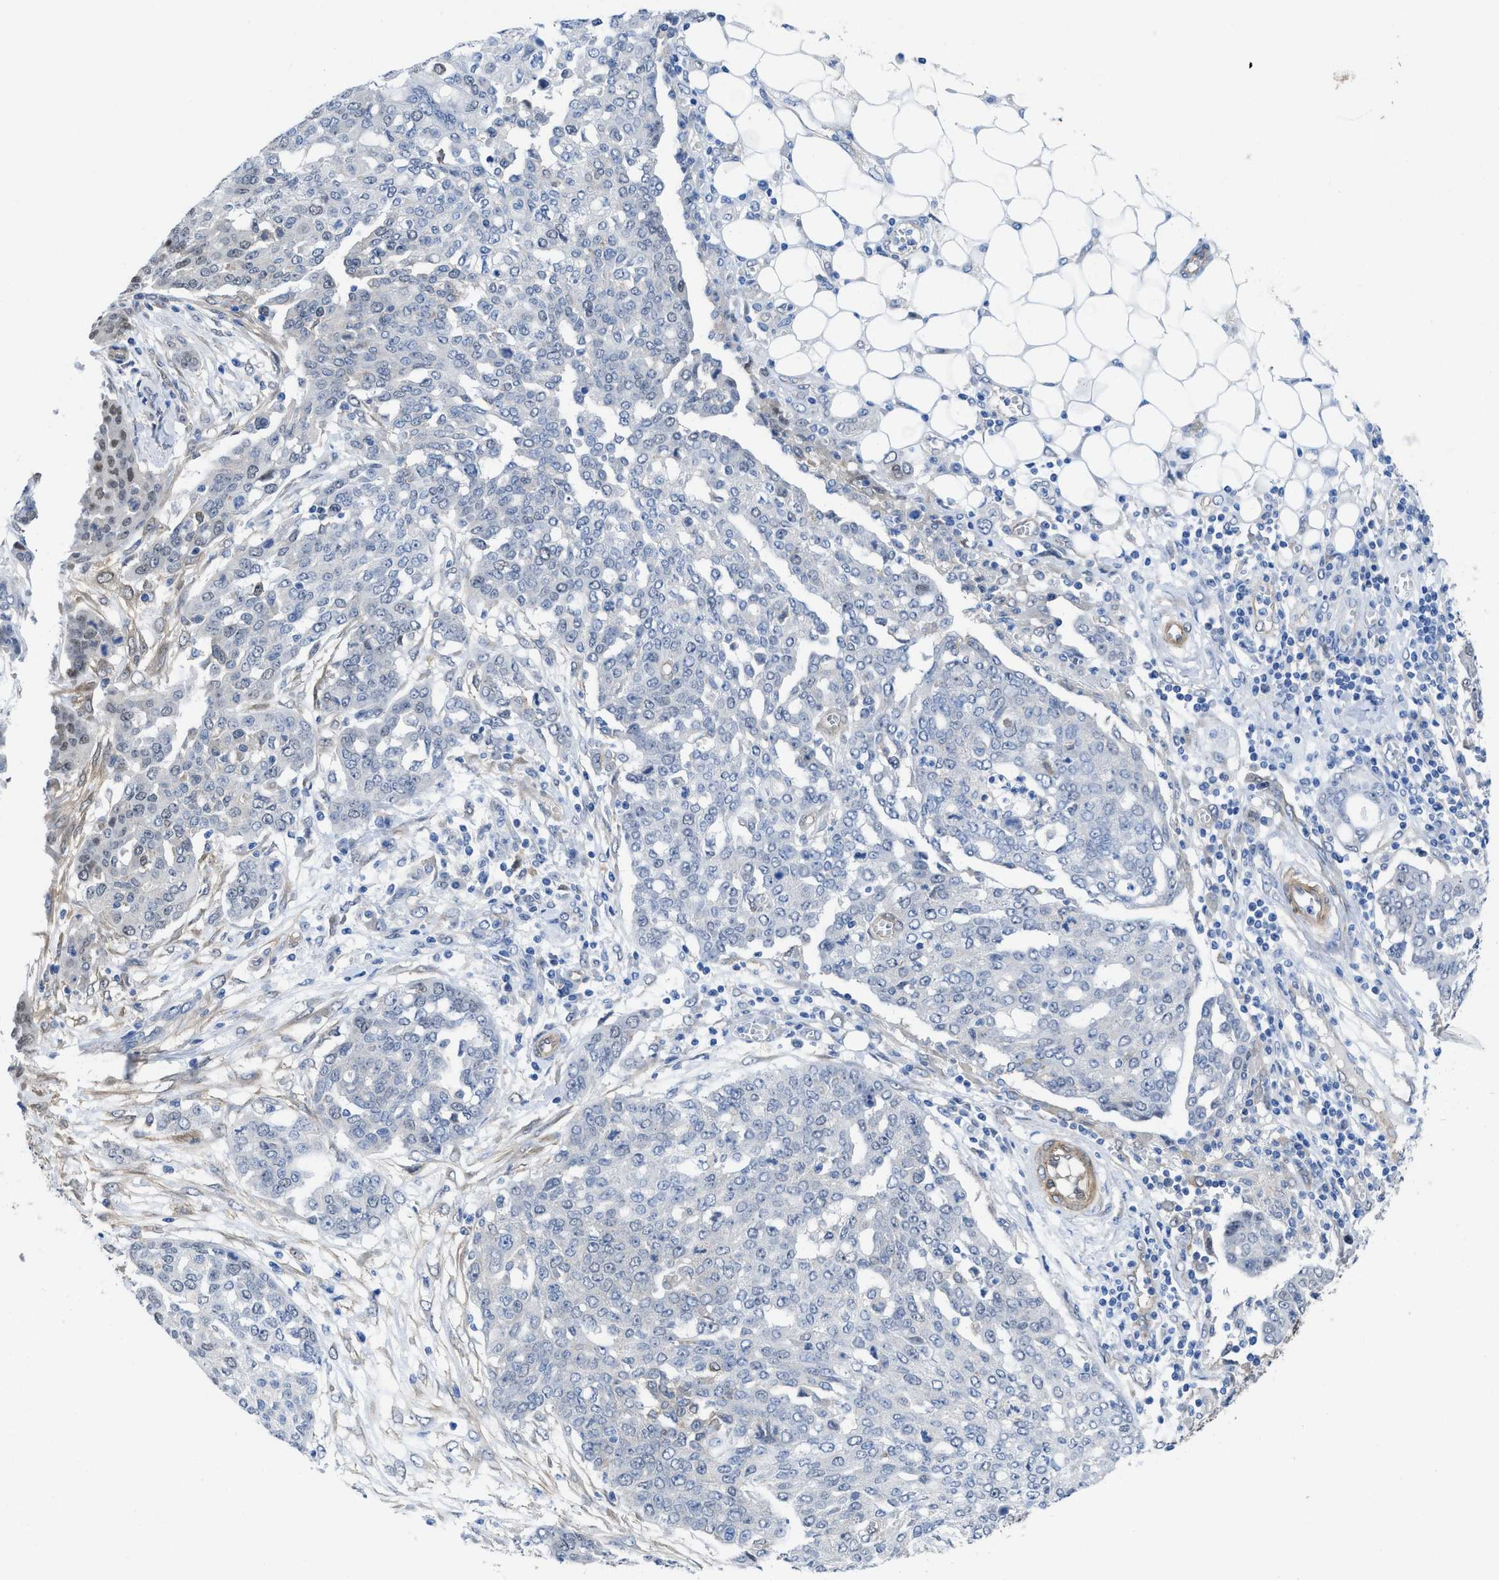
{"staining": {"intensity": "negative", "quantity": "none", "location": "none"}, "tissue": "ovarian cancer", "cell_type": "Tumor cells", "image_type": "cancer", "snomed": [{"axis": "morphology", "description": "Cystadenocarcinoma, serous, NOS"}, {"axis": "topography", "description": "Soft tissue"}, {"axis": "topography", "description": "Ovary"}], "caption": "A histopathology image of human serous cystadenocarcinoma (ovarian) is negative for staining in tumor cells. (Stains: DAB (3,3'-diaminobenzidine) immunohistochemistry with hematoxylin counter stain, Microscopy: brightfield microscopy at high magnification).", "gene": "PDLIM5", "patient": {"sex": "female", "age": 57}}